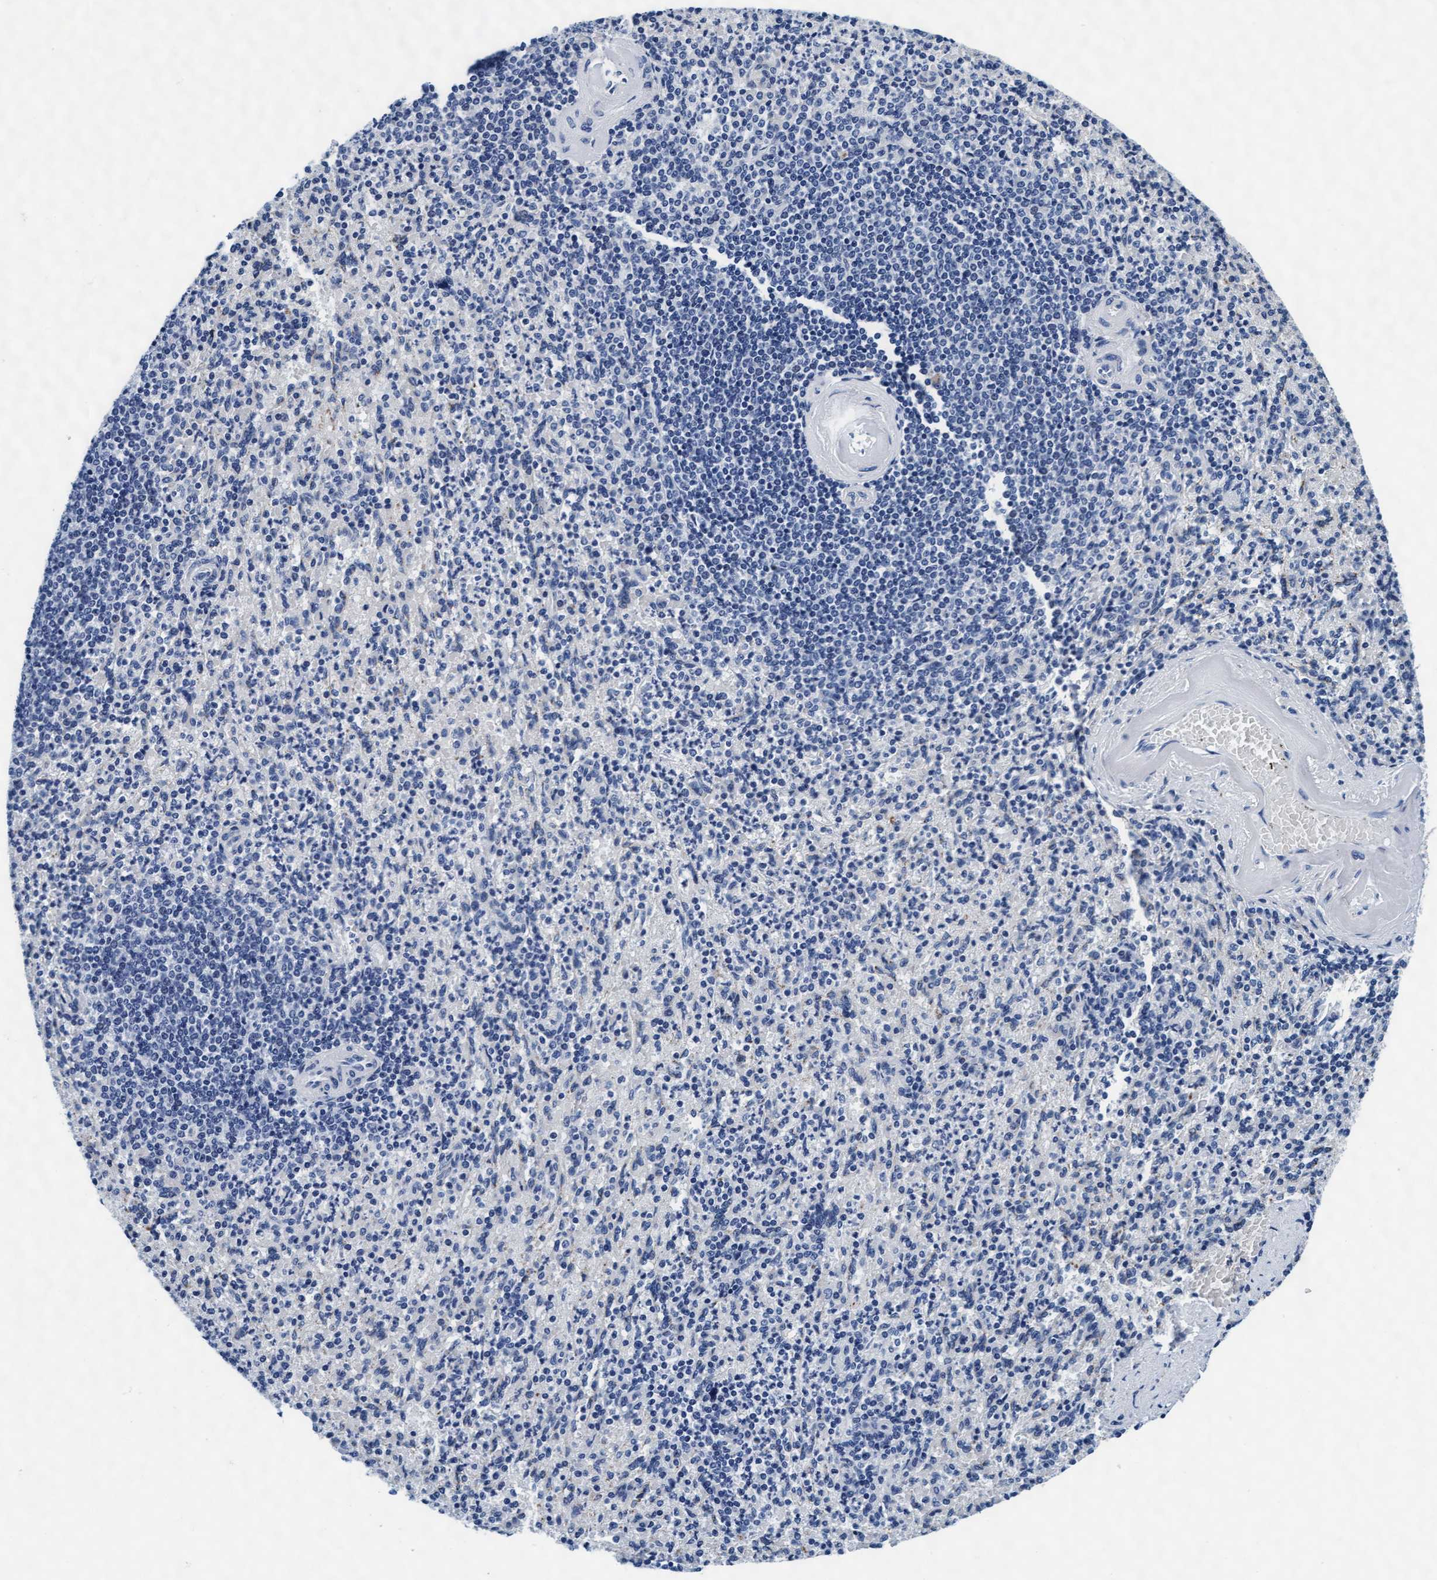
{"staining": {"intensity": "negative", "quantity": "none", "location": "none"}, "tissue": "spleen", "cell_type": "Cells in red pulp", "image_type": "normal", "snomed": [{"axis": "morphology", "description": "Normal tissue, NOS"}, {"axis": "topography", "description": "Spleen"}], "caption": "Cells in red pulp are negative for protein expression in normal human spleen. (DAB (3,3'-diaminobenzidine) immunohistochemistry (IHC) visualized using brightfield microscopy, high magnification).", "gene": "ARSG", "patient": {"sex": "female", "age": 74}}